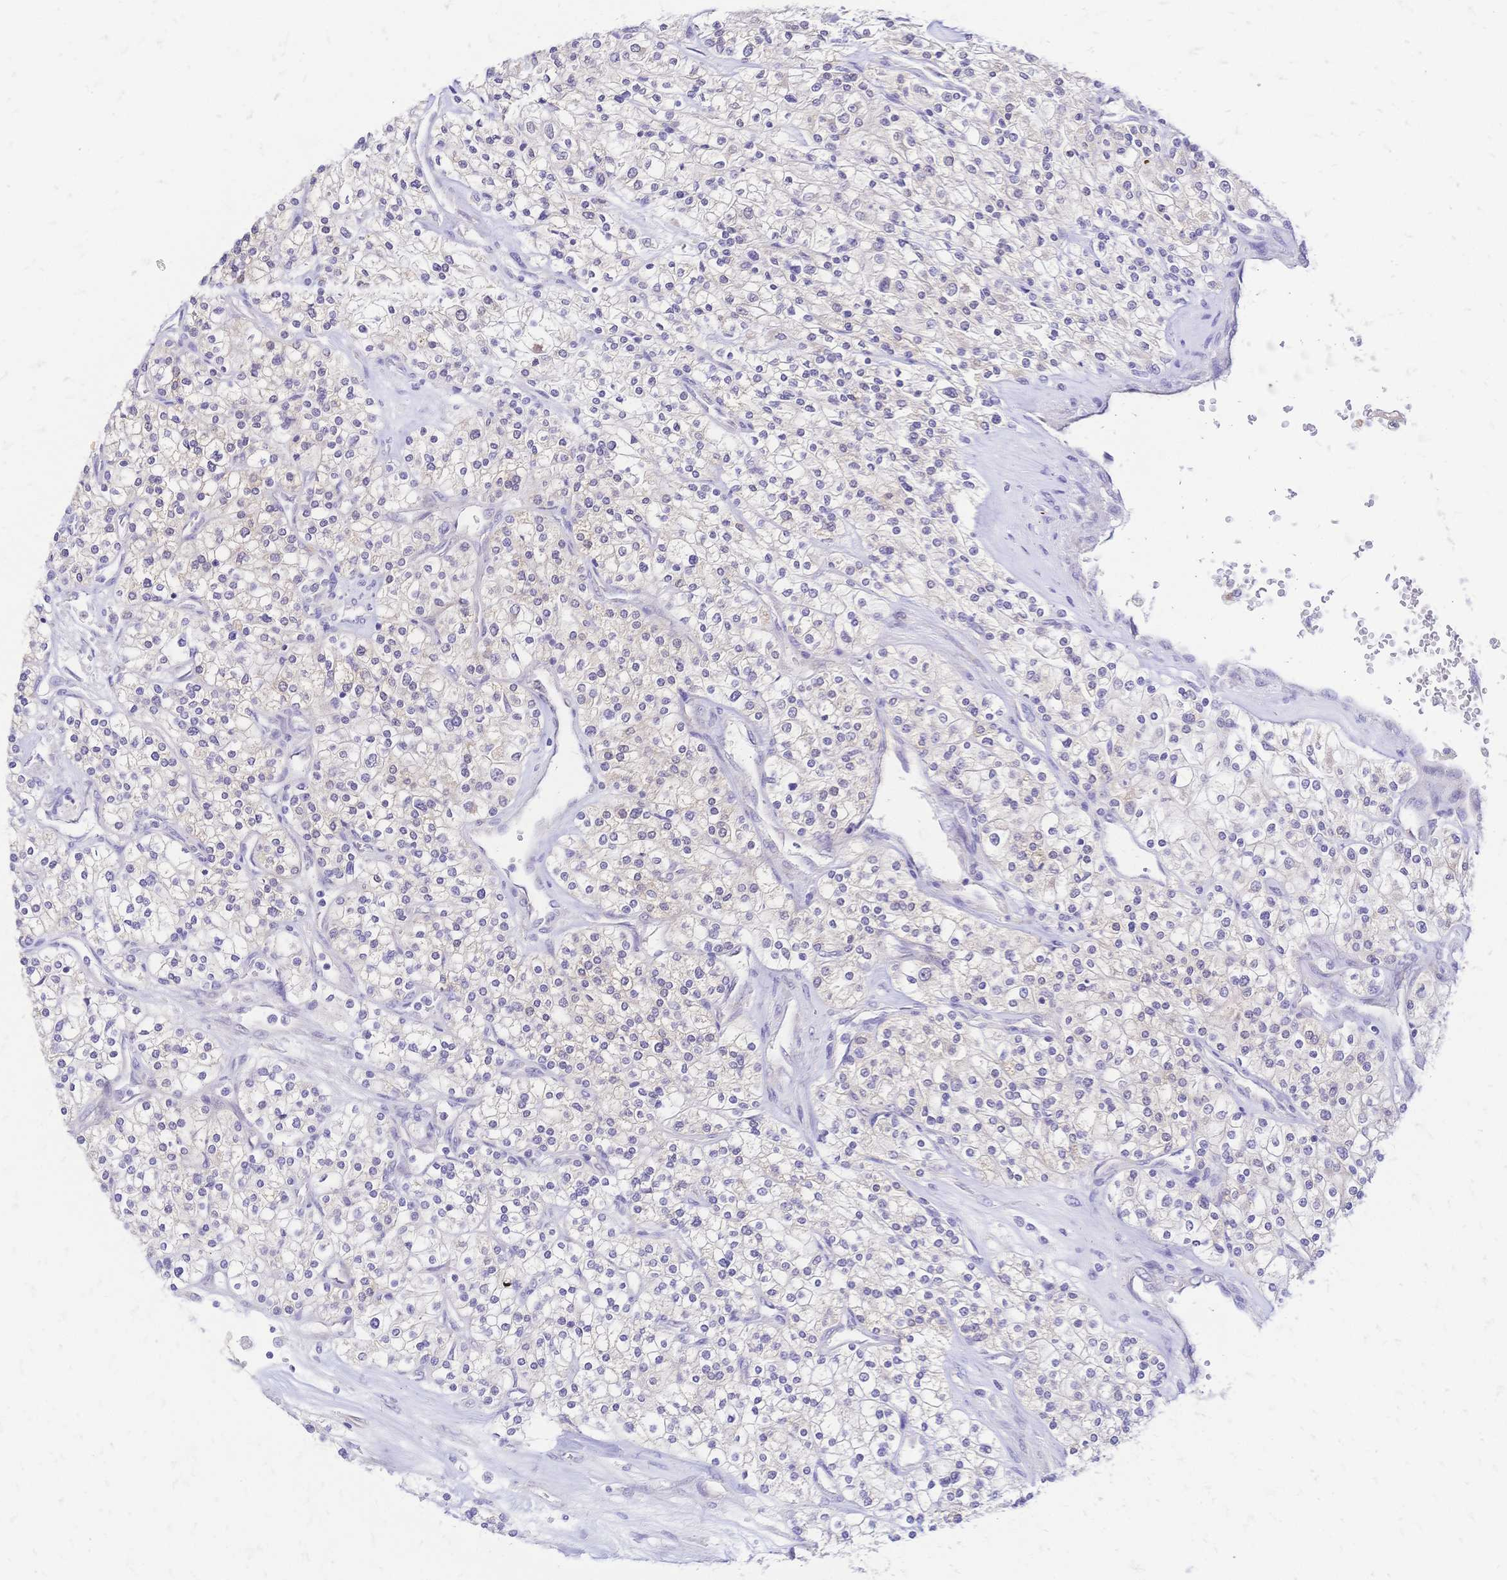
{"staining": {"intensity": "negative", "quantity": "none", "location": "none"}, "tissue": "renal cancer", "cell_type": "Tumor cells", "image_type": "cancer", "snomed": [{"axis": "morphology", "description": "Adenocarcinoma, NOS"}, {"axis": "topography", "description": "Kidney"}], "caption": "The immunohistochemistry (IHC) micrograph has no significant expression in tumor cells of renal cancer (adenocarcinoma) tissue.", "gene": "GRB7", "patient": {"sex": "male", "age": 80}}